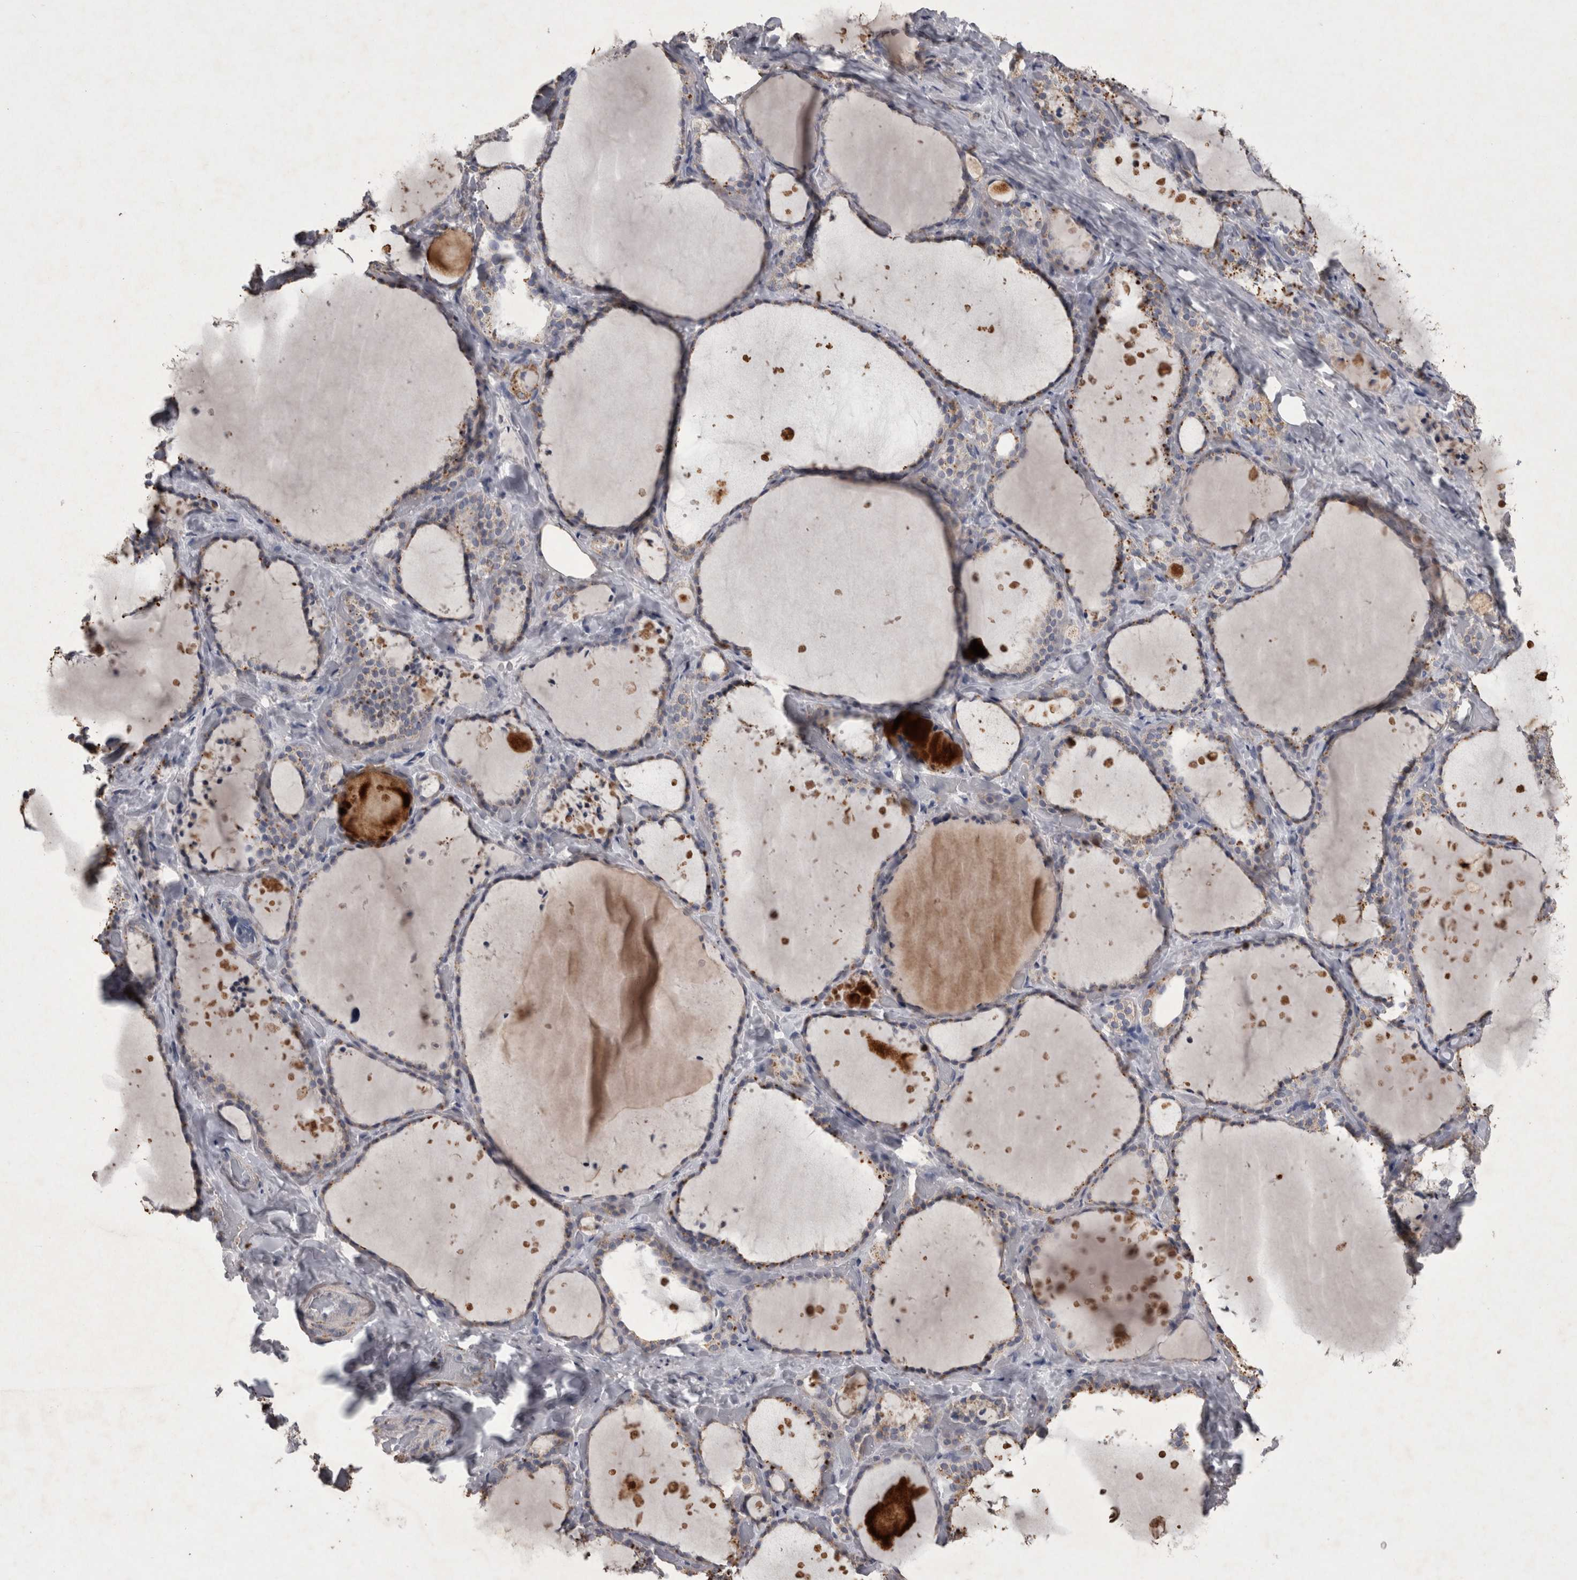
{"staining": {"intensity": "moderate", "quantity": "<25%", "location": "cytoplasmic/membranous"}, "tissue": "thyroid gland", "cell_type": "Glandular cells", "image_type": "normal", "snomed": [{"axis": "morphology", "description": "Normal tissue, NOS"}, {"axis": "topography", "description": "Thyroid gland"}], "caption": "A high-resolution photomicrograph shows immunohistochemistry (IHC) staining of unremarkable thyroid gland, which reveals moderate cytoplasmic/membranous expression in approximately <25% of glandular cells.", "gene": "DKK3", "patient": {"sex": "female", "age": 44}}